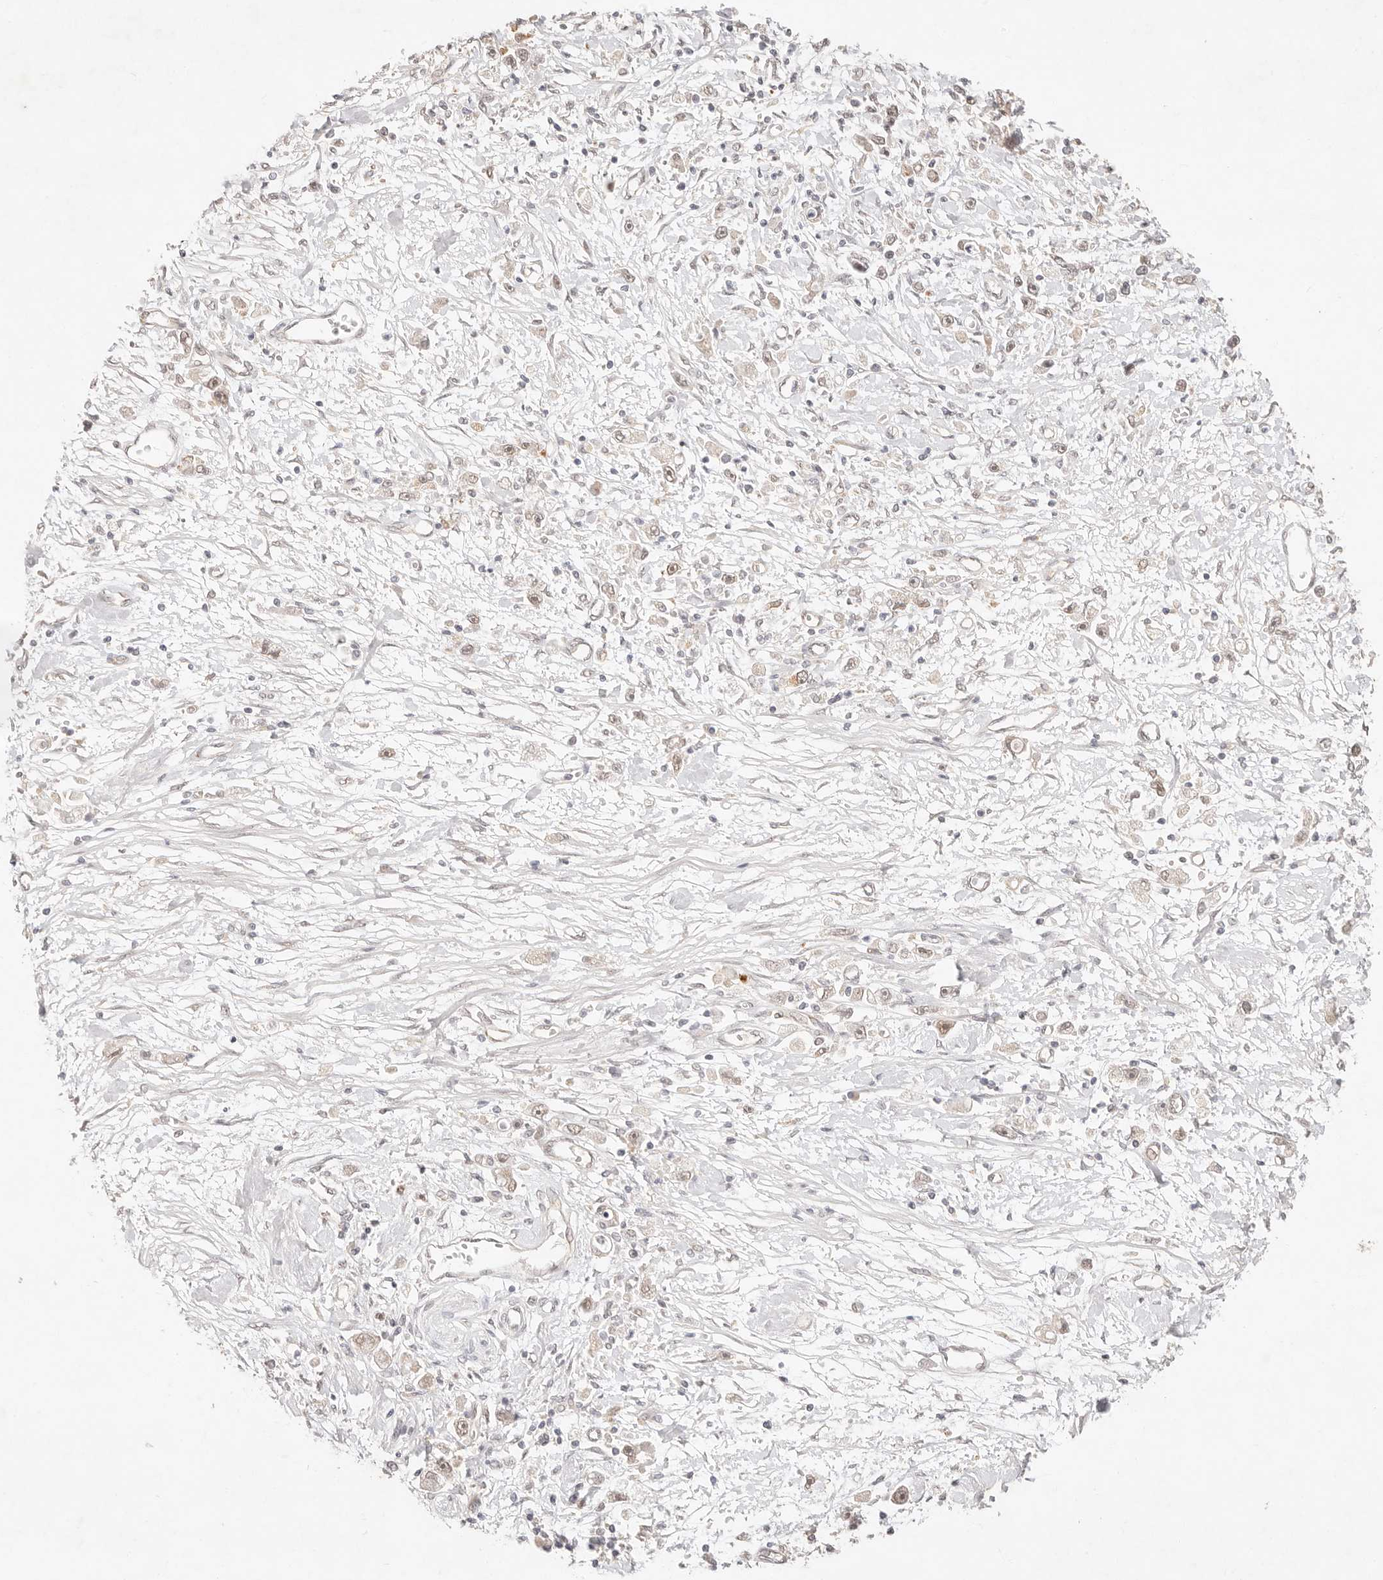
{"staining": {"intensity": "weak", "quantity": "<25%", "location": "nuclear"}, "tissue": "stomach cancer", "cell_type": "Tumor cells", "image_type": "cancer", "snomed": [{"axis": "morphology", "description": "Adenocarcinoma, NOS"}, {"axis": "topography", "description": "Stomach"}], "caption": "An immunohistochemistry (IHC) photomicrograph of stomach cancer is shown. There is no staining in tumor cells of stomach cancer.", "gene": "GPR156", "patient": {"sex": "female", "age": 59}}